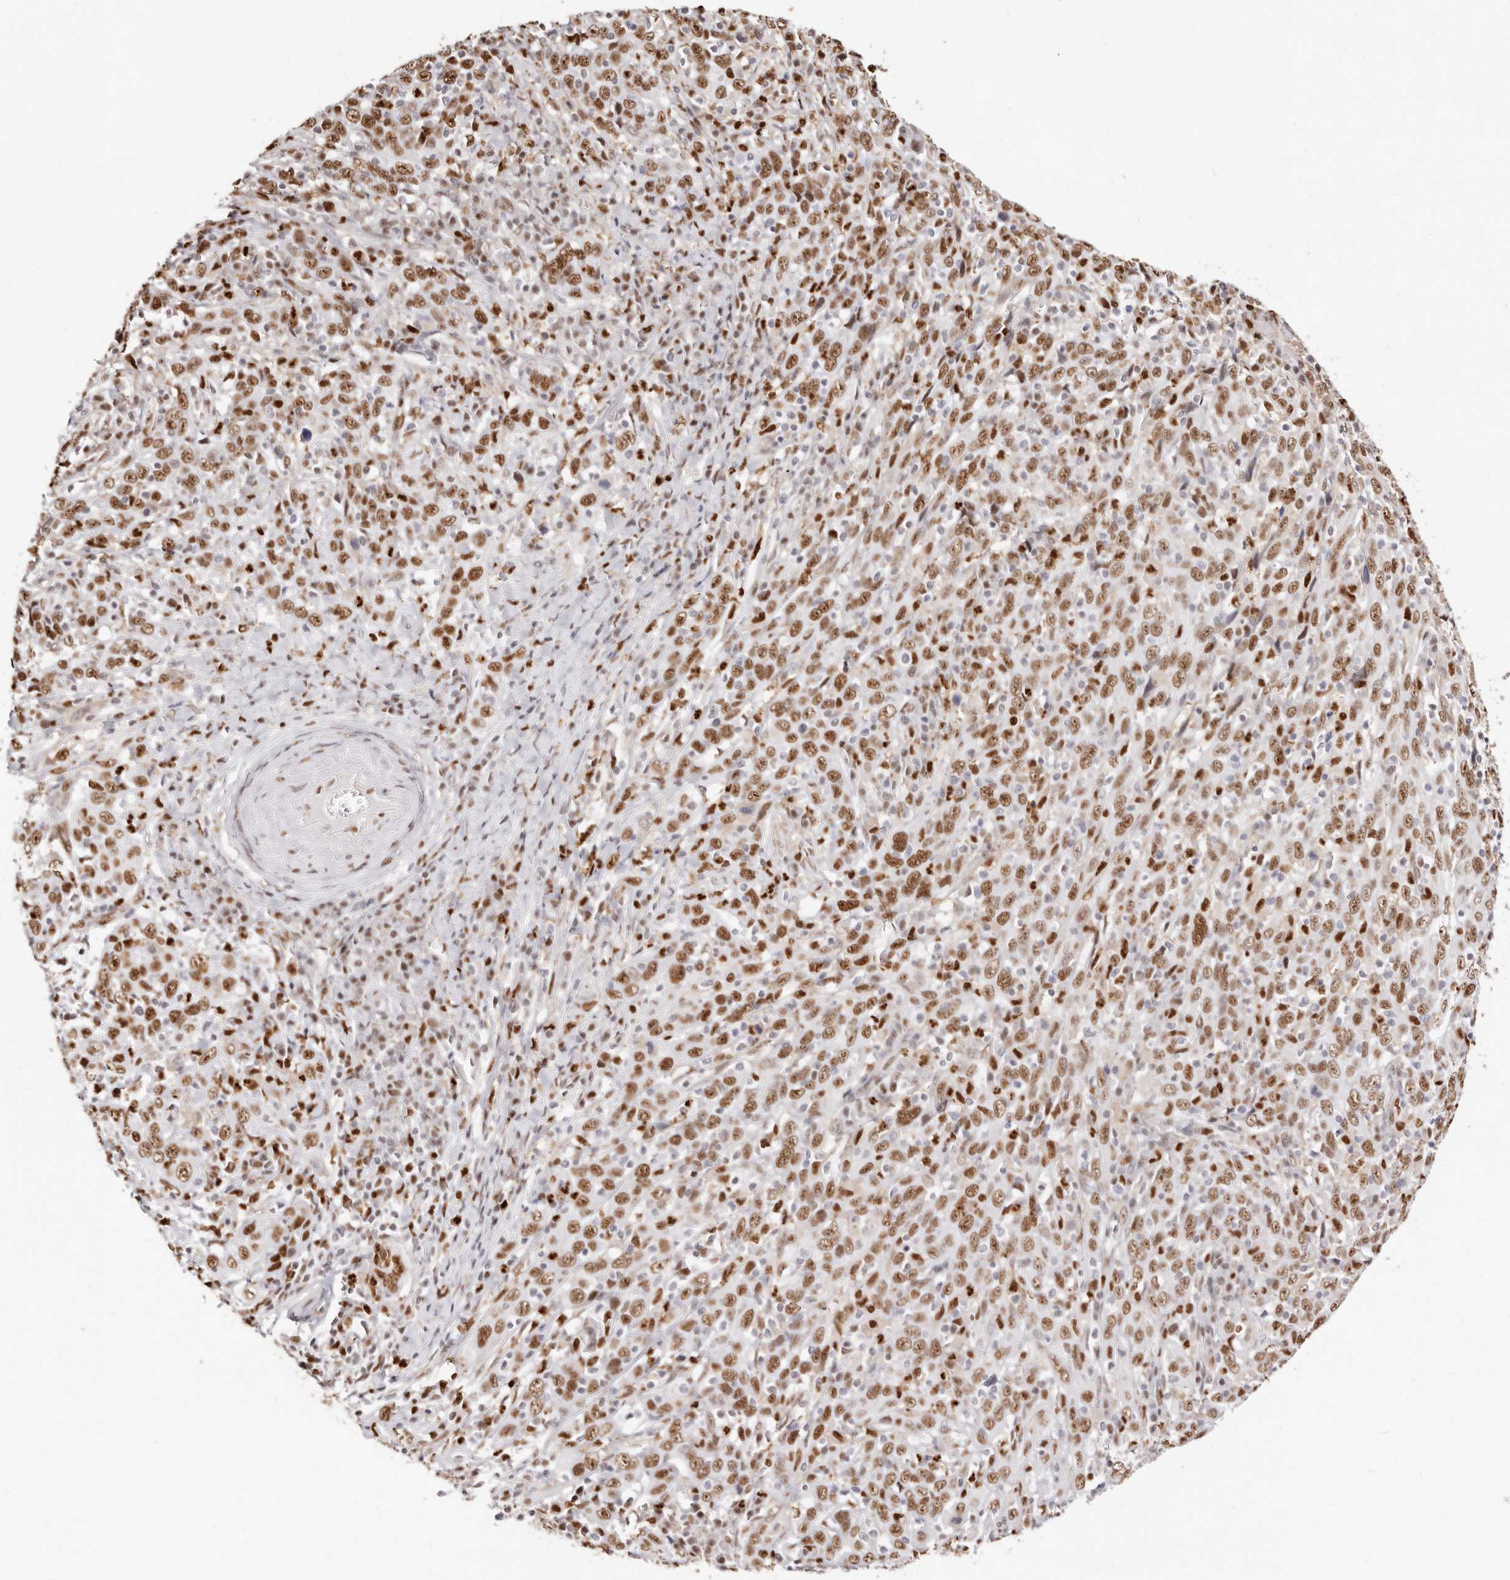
{"staining": {"intensity": "moderate", "quantity": ">75%", "location": "nuclear"}, "tissue": "cervical cancer", "cell_type": "Tumor cells", "image_type": "cancer", "snomed": [{"axis": "morphology", "description": "Squamous cell carcinoma, NOS"}, {"axis": "topography", "description": "Cervix"}], "caption": "Brown immunohistochemical staining in cervical cancer displays moderate nuclear staining in about >75% of tumor cells. (Brightfield microscopy of DAB IHC at high magnification).", "gene": "TKT", "patient": {"sex": "female", "age": 46}}